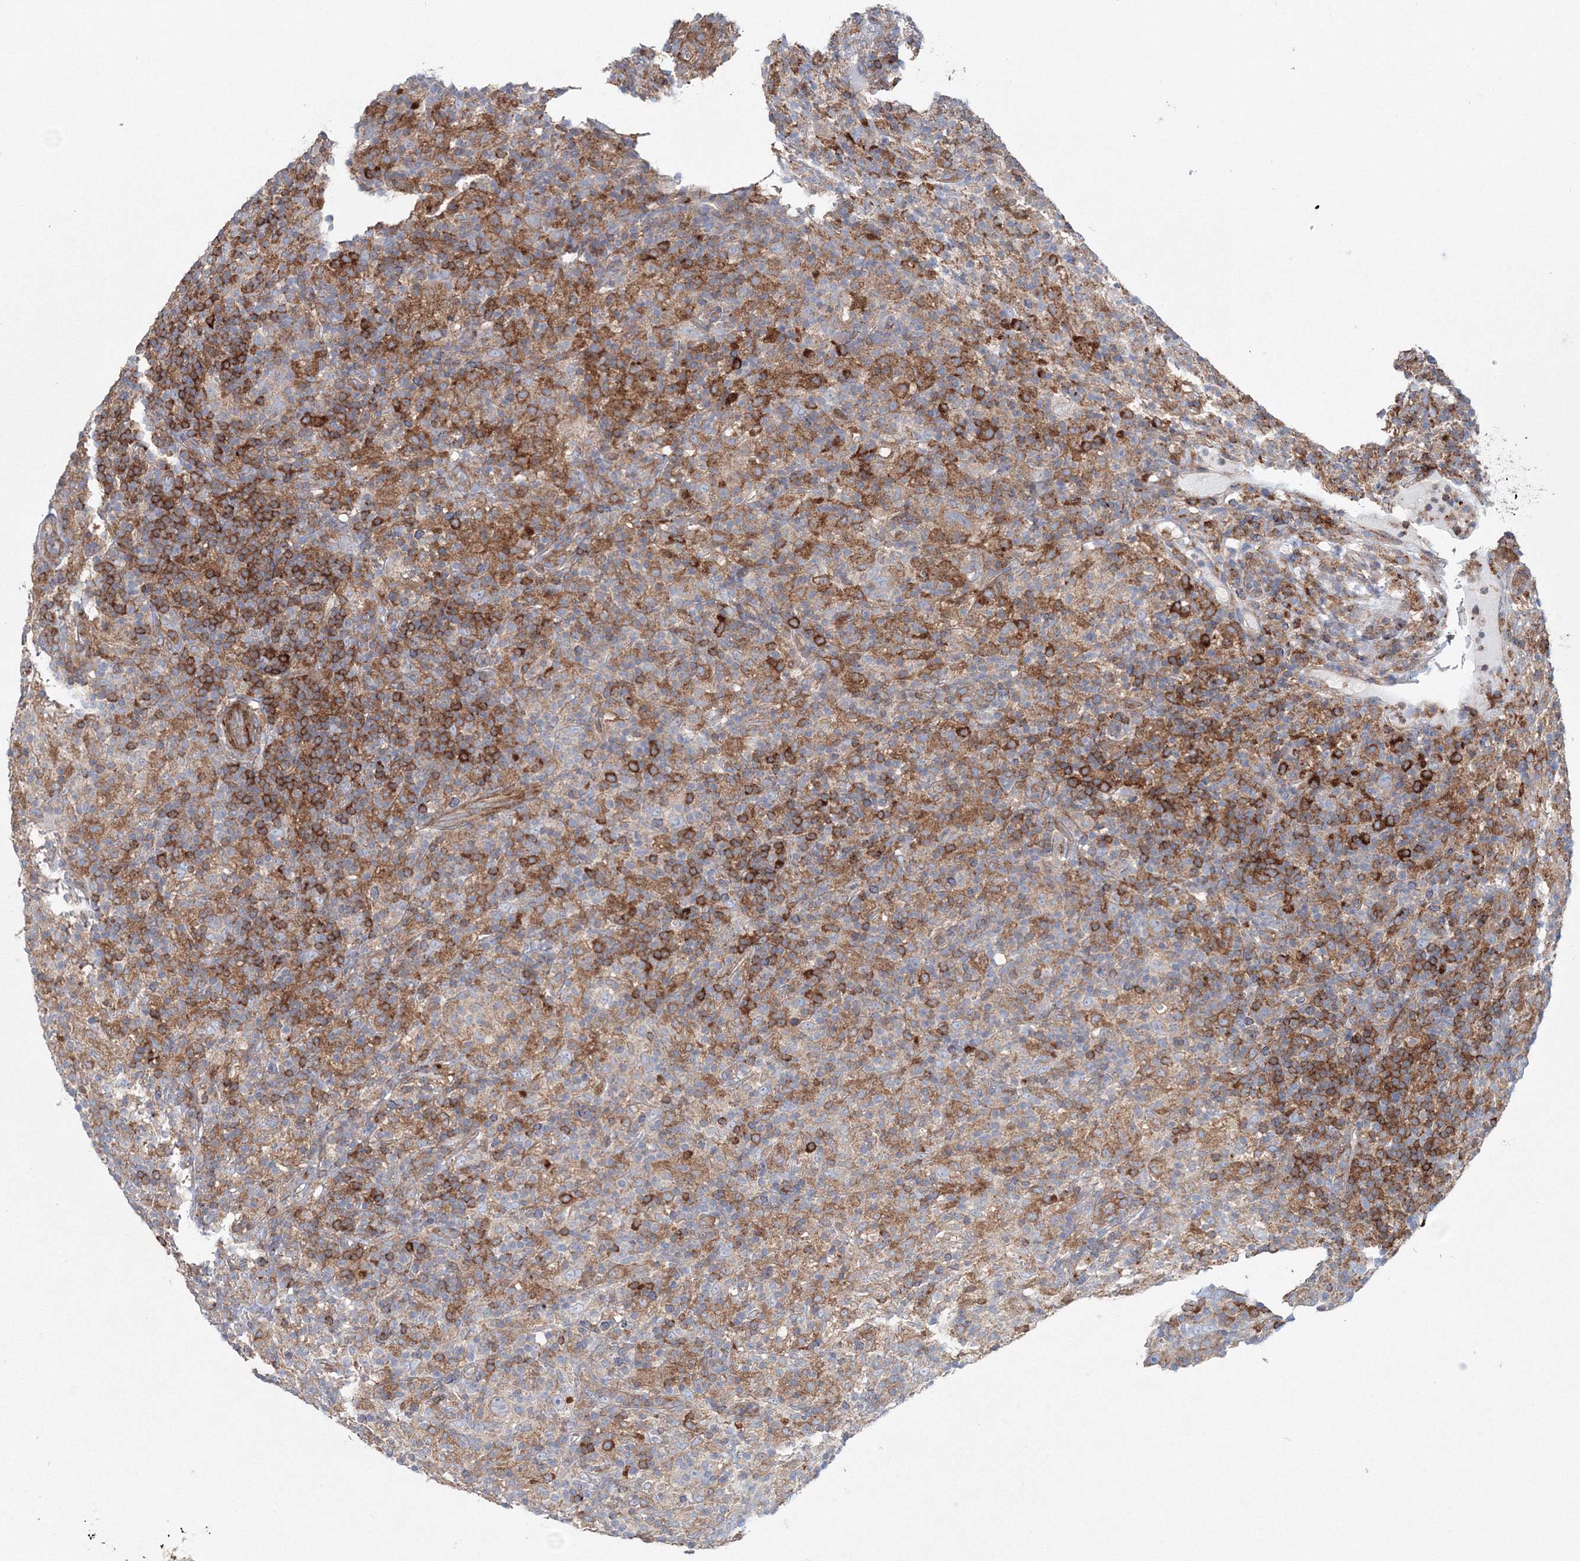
{"staining": {"intensity": "negative", "quantity": "none", "location": "none"}, "tissue": "lymphoma", "cell_type": "Tumor cells", "image_type": "cancer", "snomed": [{"axis": "morphology", "description": "Hodgkin's disease, NOS"}, {"axis": "topography", "description": "Lymph node"}], "caption": "Tumor cells are negative for brown protein staining in lymphoma. The staining is performed using DAB brown chromogen with nuclei counter-stained in using hematoxylin.", "gene": "GGA2", "patient": {"sex": "male", "age": 70}}